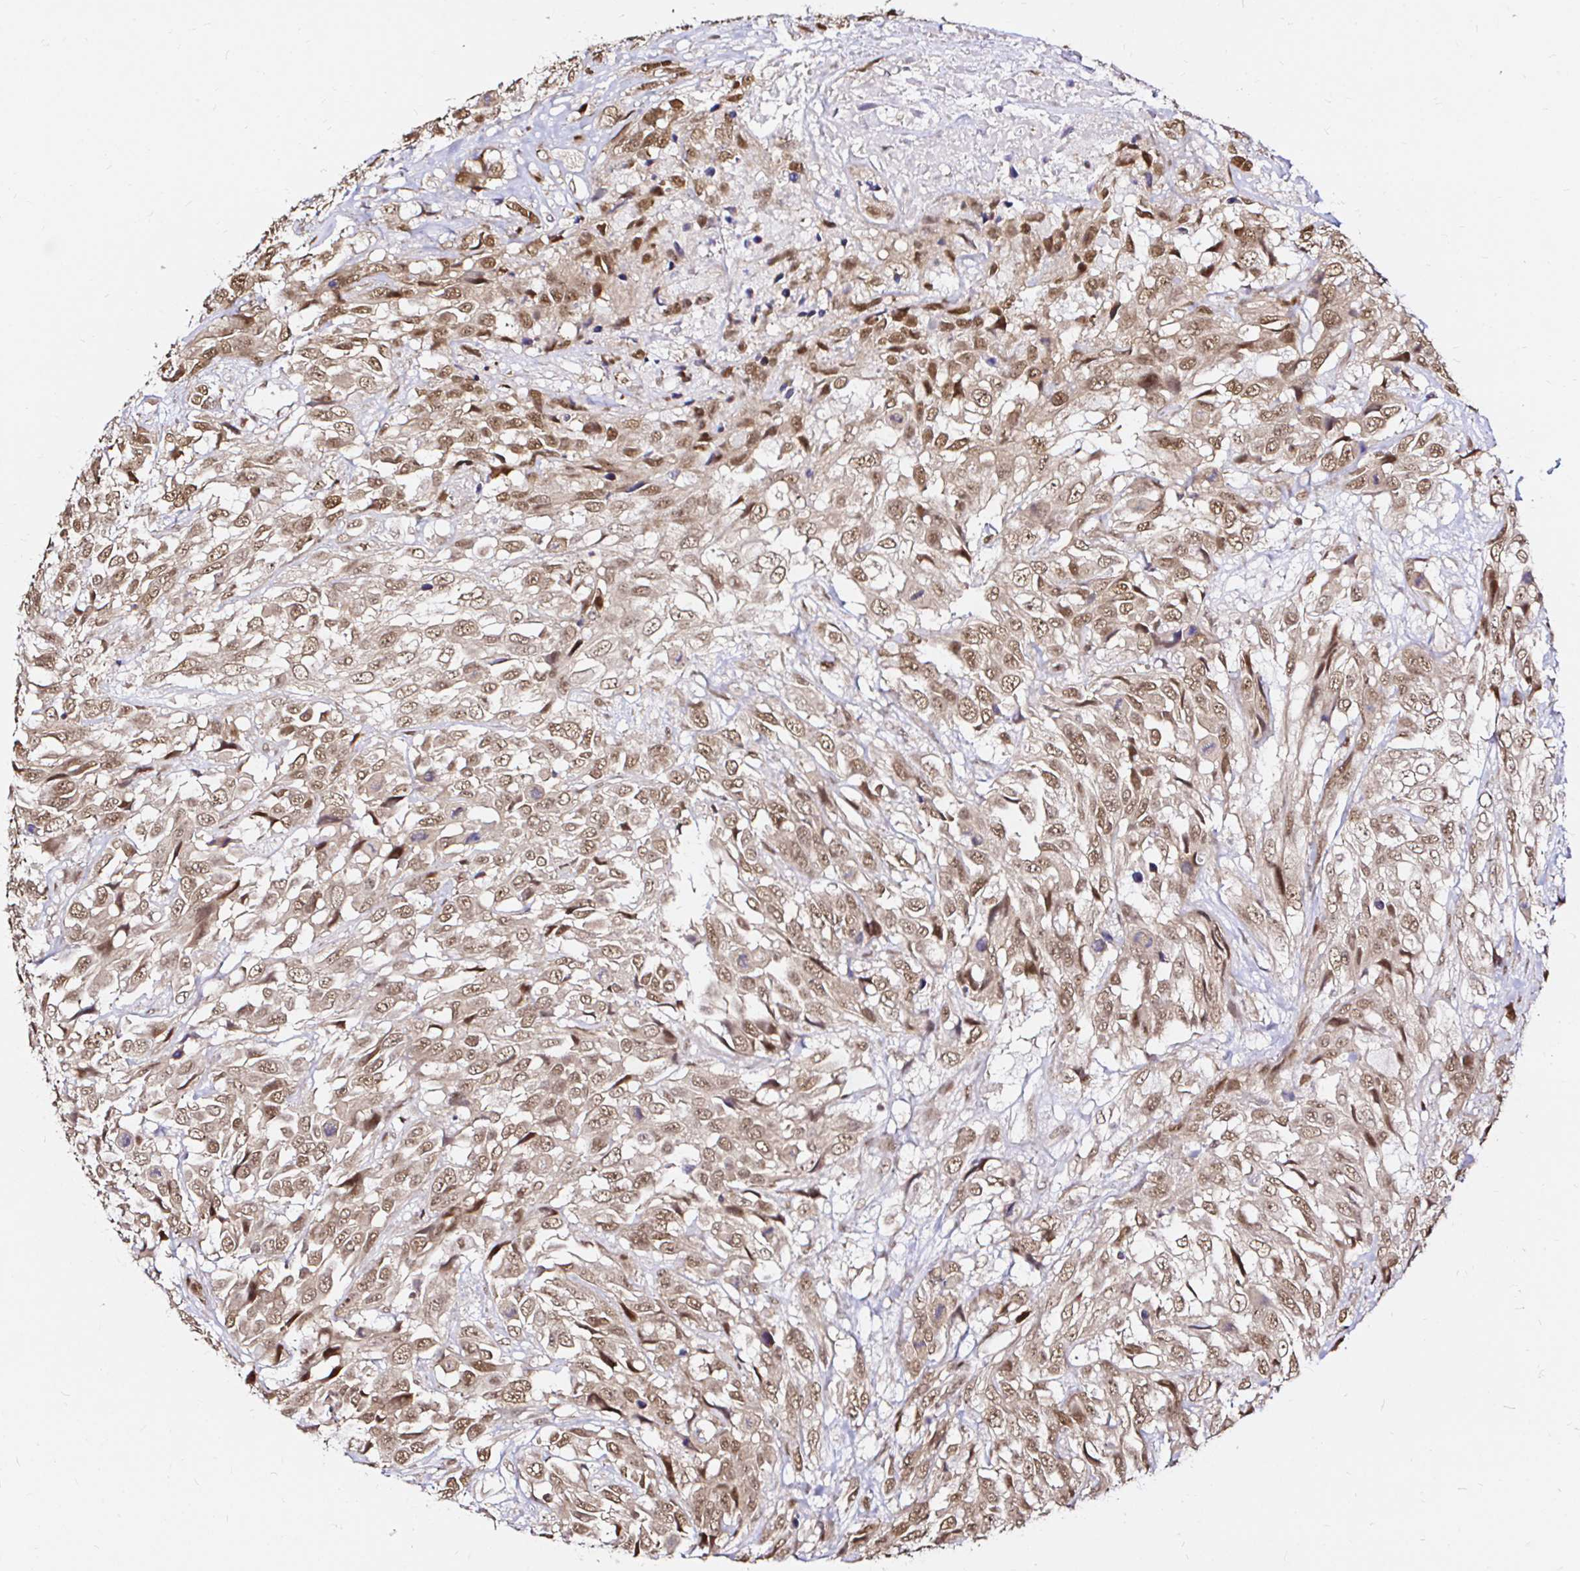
{"staining": {"intensity": "moderate", "quantity": ">75%", "location": "nuclear"}, "tissue": "urothelial cancer", "cell_type": "Tumor cells", "image_type": "cancer", "snomed": [{"axis": "morphology", "description": "Urothelial carcinoma, High grade"}, {"axis": "topography", "description": "Urinary bladder"}], "caption": "This is a histology image of IHC staining of urothelial cancer, which shows moderate positivity in the nuclear of tumor cells.", "gene": "SNRPC", "patient": {"sex": "female", "age": 70}}